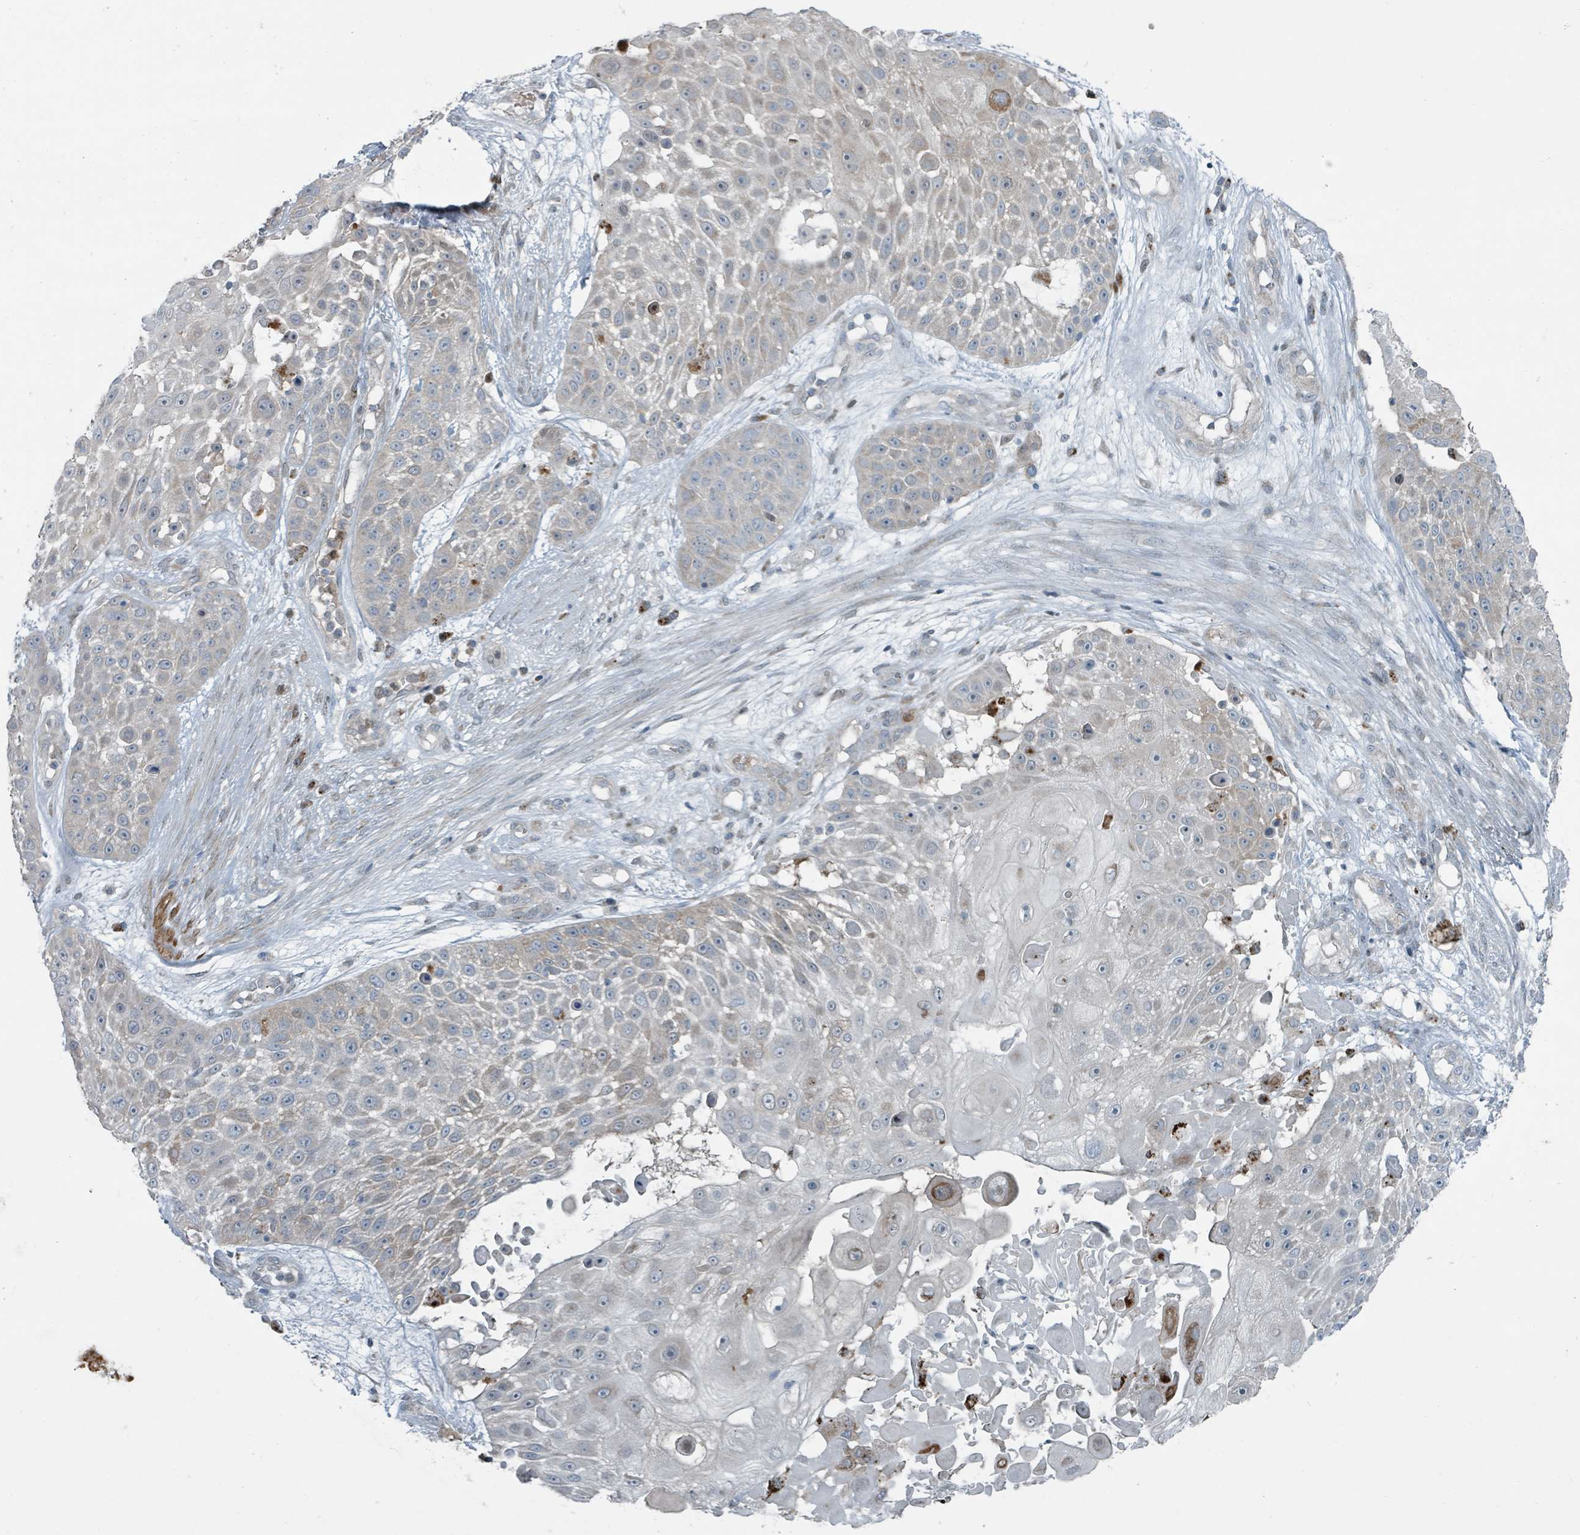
{"staining": {"intensity": "negative", "quantity": "none", "location": "none"}, "tissue": "skin cancer", "cell_type": "Tumor cells", "image_type": "cancer", "snomed": [{"axis": "morphology", "description": "Squamous cell carcinoma, NOS"}, {"axis": "topography", "description": "Skin"}], "caption": "There is no significant positivity in tumor cells of squamous cell carcinoma (skin).", "gene": "RHPN2", "patient": {"sex": "female", "age": 86}}